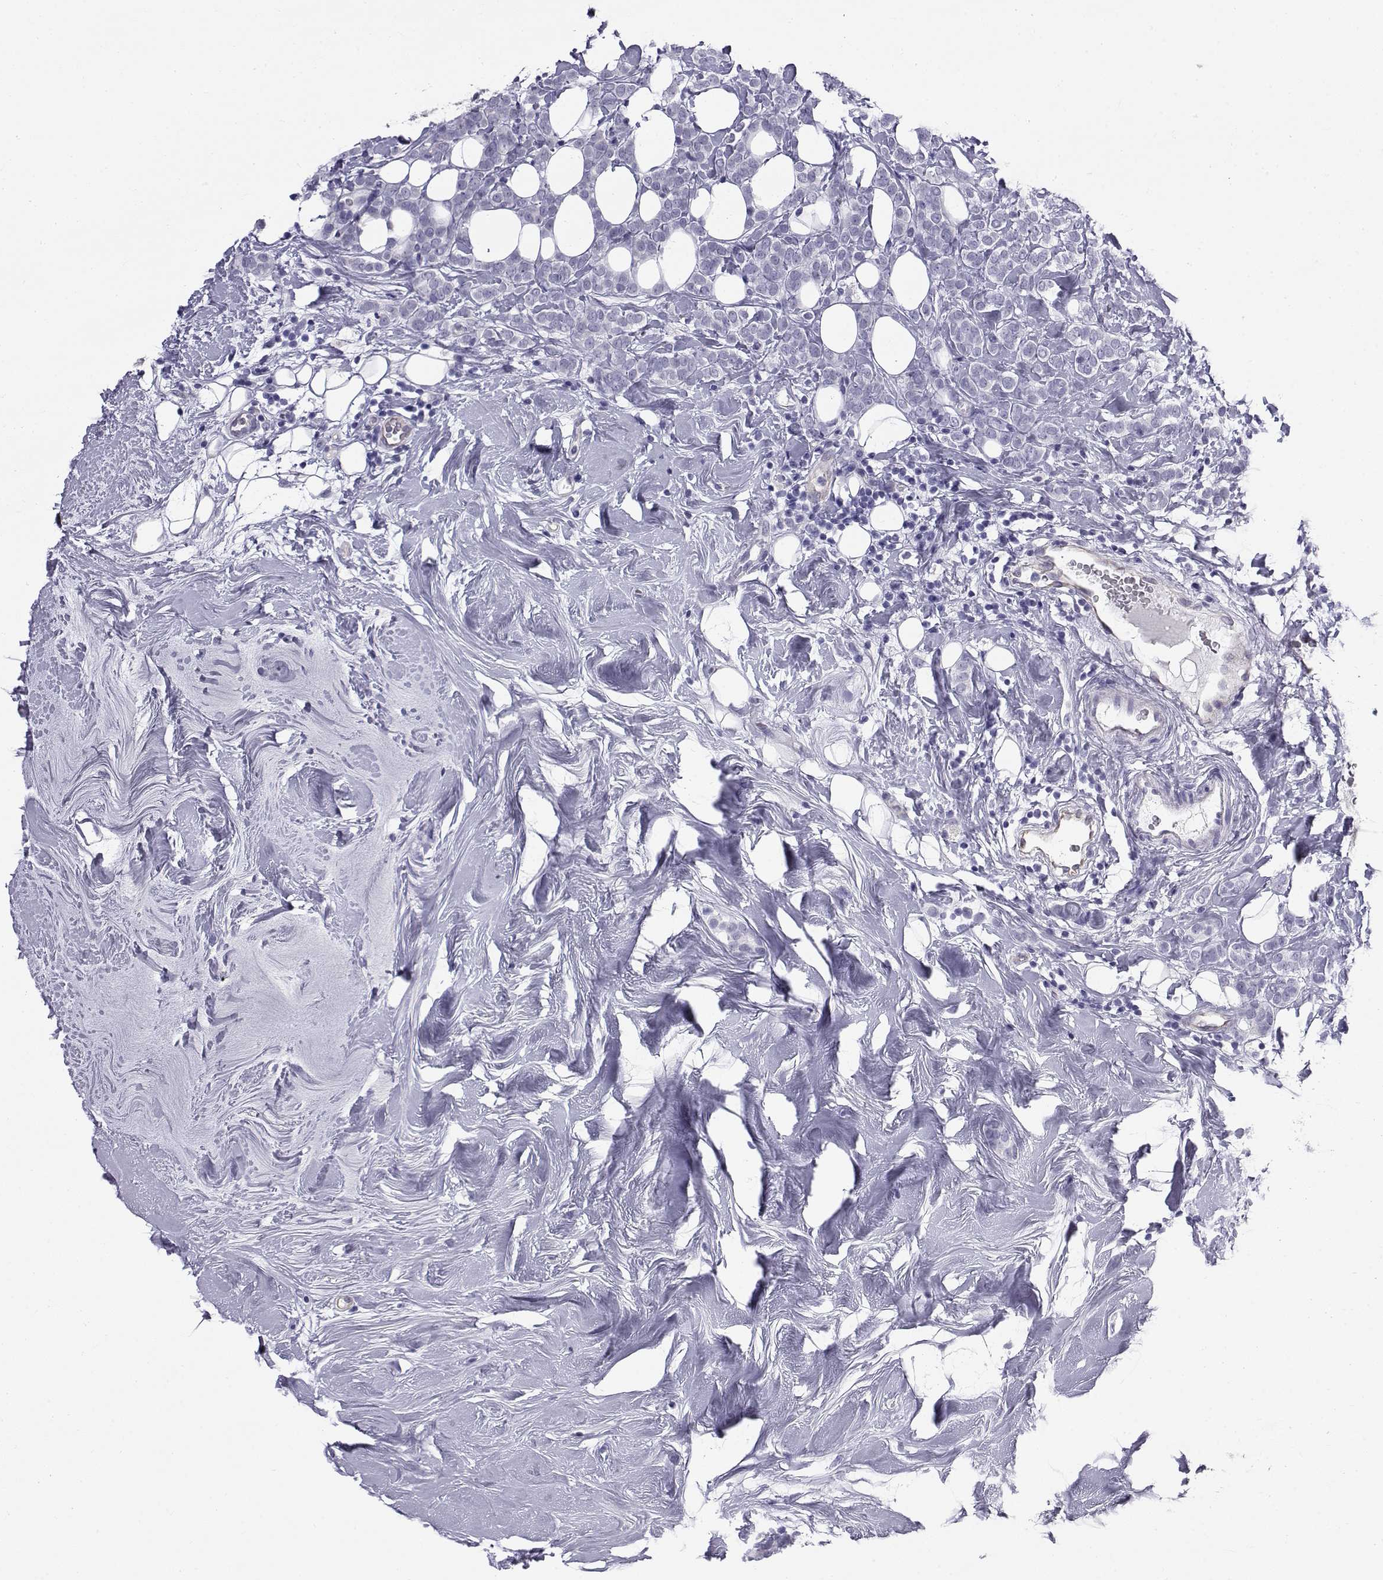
{"staining": {"intensity": "negative", "quantity": "none", "location": "none"}, "tissue": "breast cancer", "cell_type": "Tumor cells", "image_type": "cancer", "snomed": [{"axis": "morphology", "description": "Lobular carcinoma"}, {"axis": "topography", "description": "Breast"}], "caption": "The image displays no staining of tumor cells in breast lobular carcinoma. (Immunohistochemistry (ihc), brightfield microscopy, high magnification).", "gene": "RNASE12", "patient": {"sex": "female", "age": 49}}